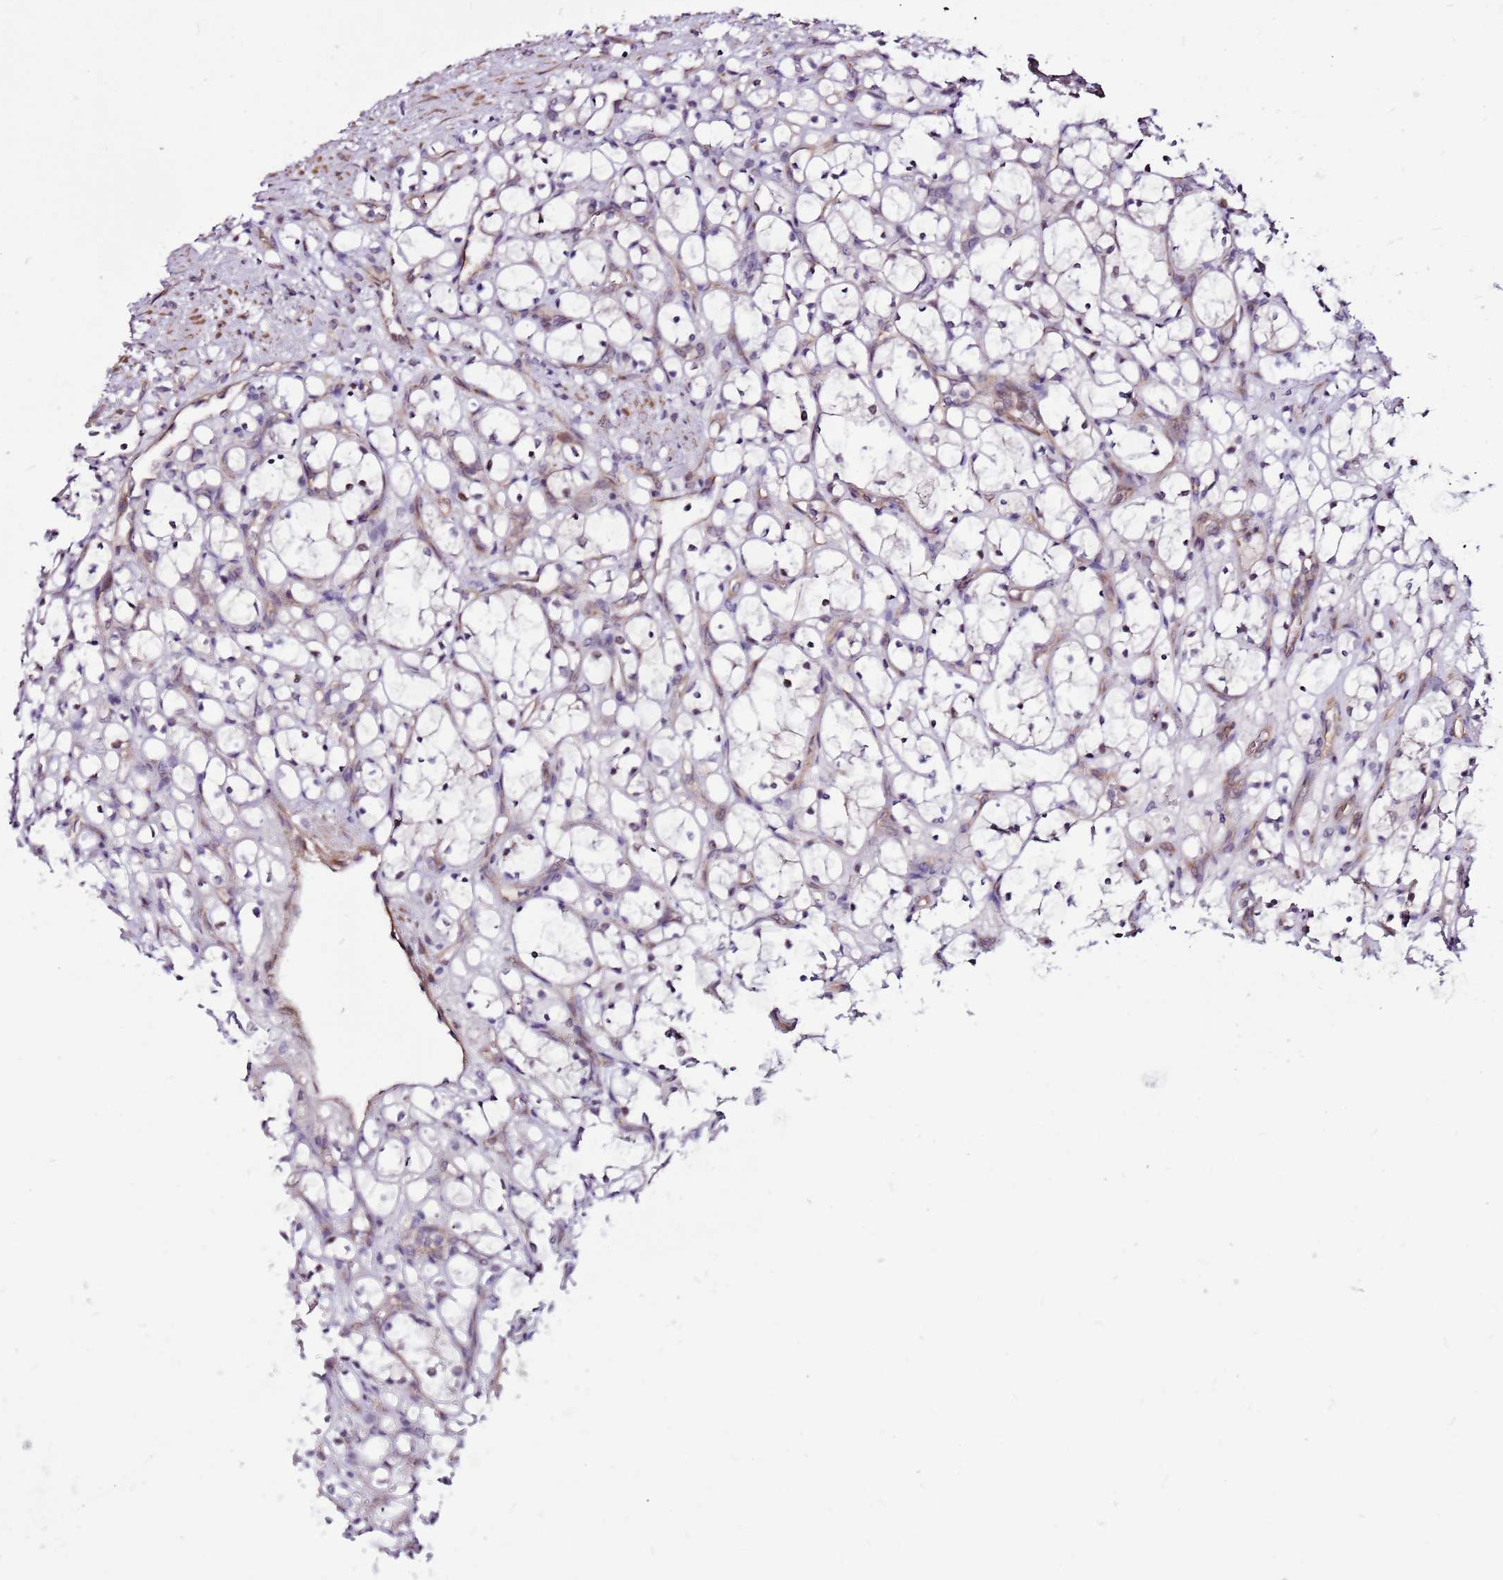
{"staining": {"intensity": "negative", "quantity": "none", "location": "none"}, "tissue": "renal cancer", "cell_type": "Tumor cells", "image_type": "cancer", "snomed": [{"axis": "morphology", "description": "Adenocarcinoma, NOS"}, {"axis": "topography", "description": "Kidney"}], "caption": "DAB (3,3'-diaminobenzidine) immunohistochemical staining of human renal cancer demonstrates no significant positivity in tumor cells. Nuclei are stained in blue.", "gene": "POLE3", "patient": {"sex": "female", "age": 69}}